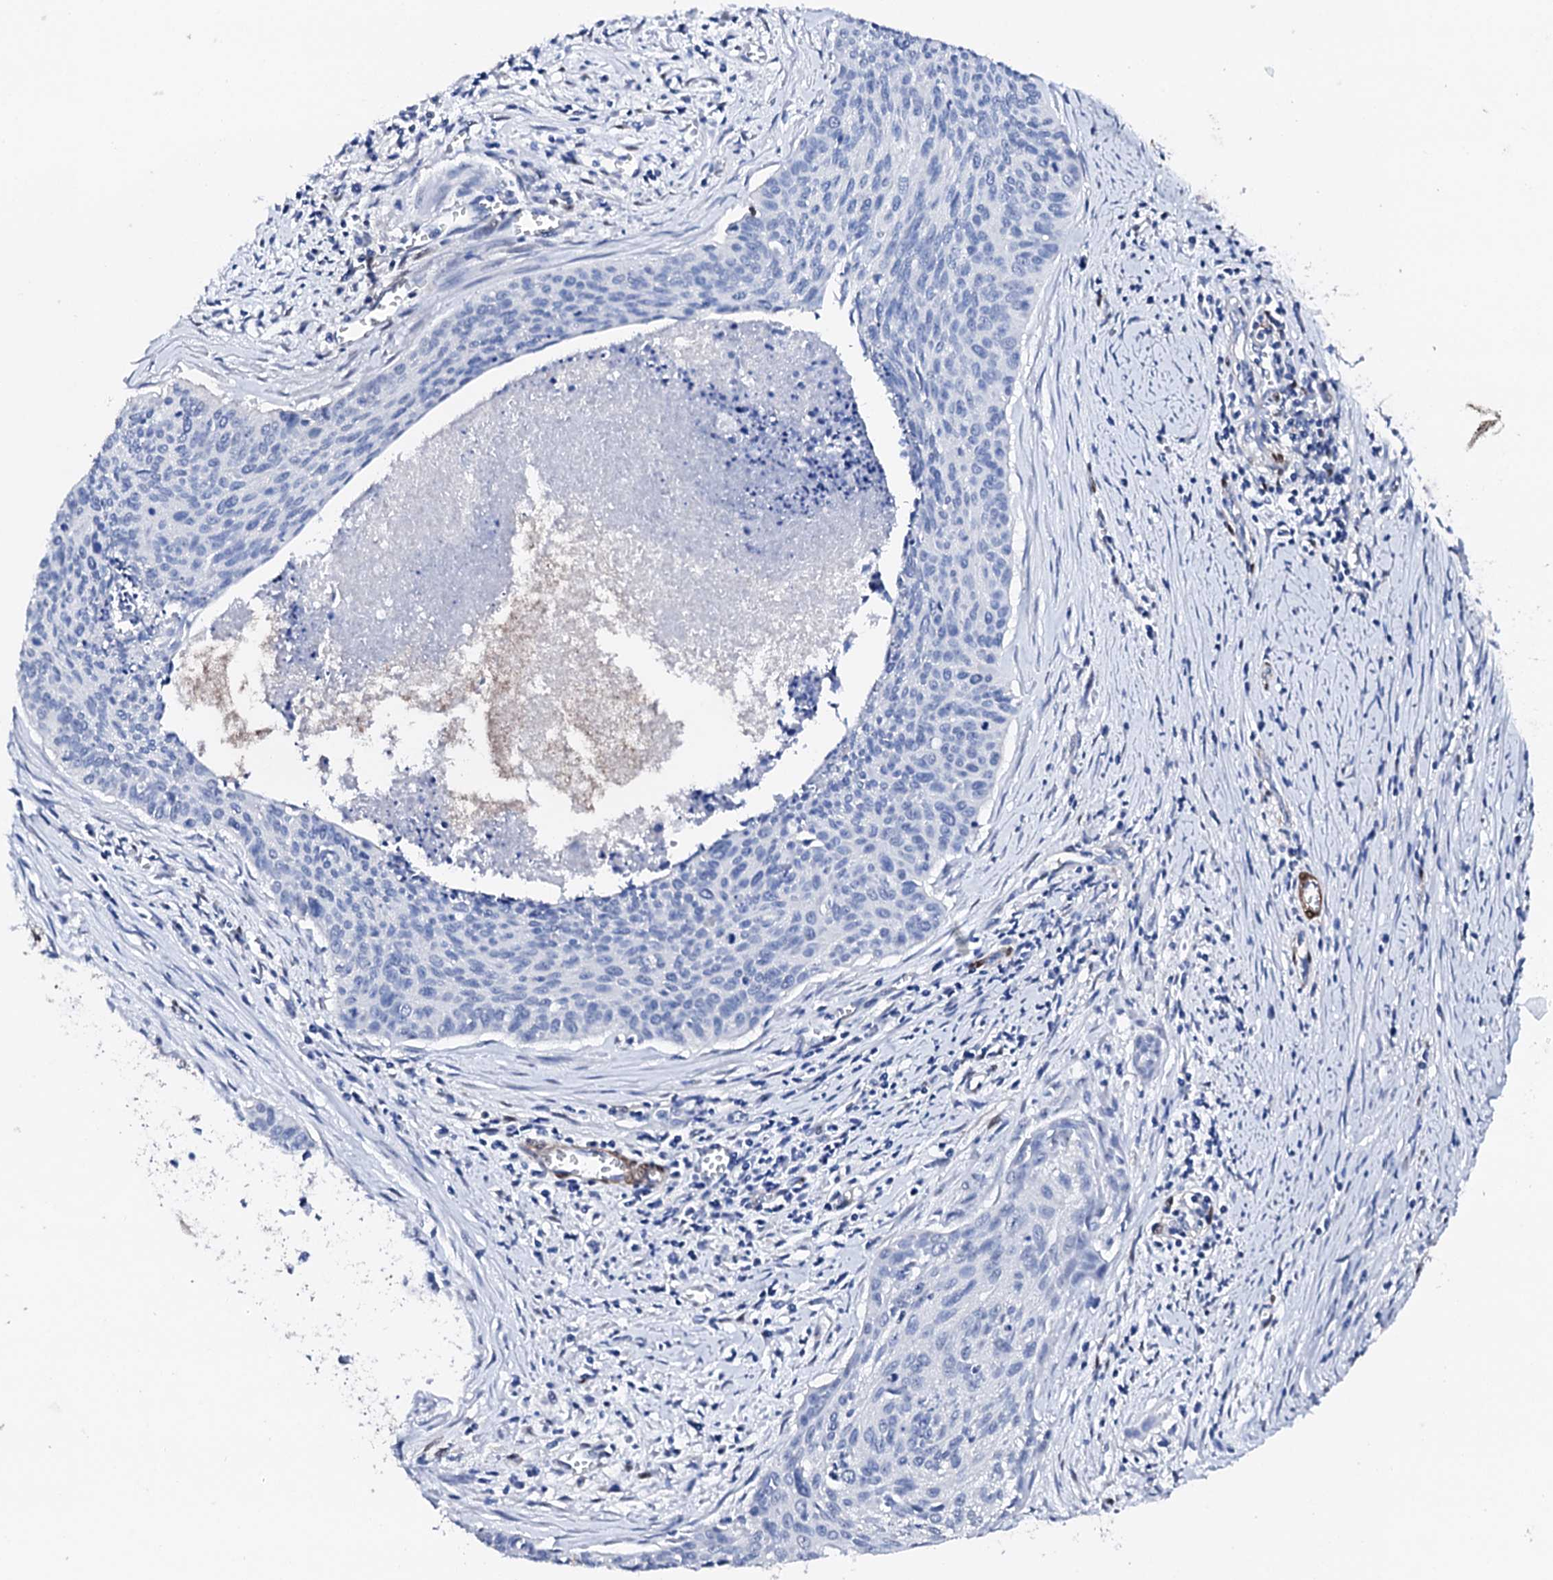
{"staining": {"intensity": "negative", "quantity": "none", "location": "none"}, "tissue": "cervical cancer", "cell_type": "Tumor cells", "image_type": "cancer", "snomed": [{"axis": "morphology", "description": "Squamous cell carcinoma, NOS"}, {"axis": "topography", "description": "Cervix"}], "caption": "This is an immunohistochemistry histopathology image of human cervical cancer (squamous cell carcinoma). There is no expression in tumor cells.", "gene": "NRIP2", "patient": {"sex": "female", "age": 55}}